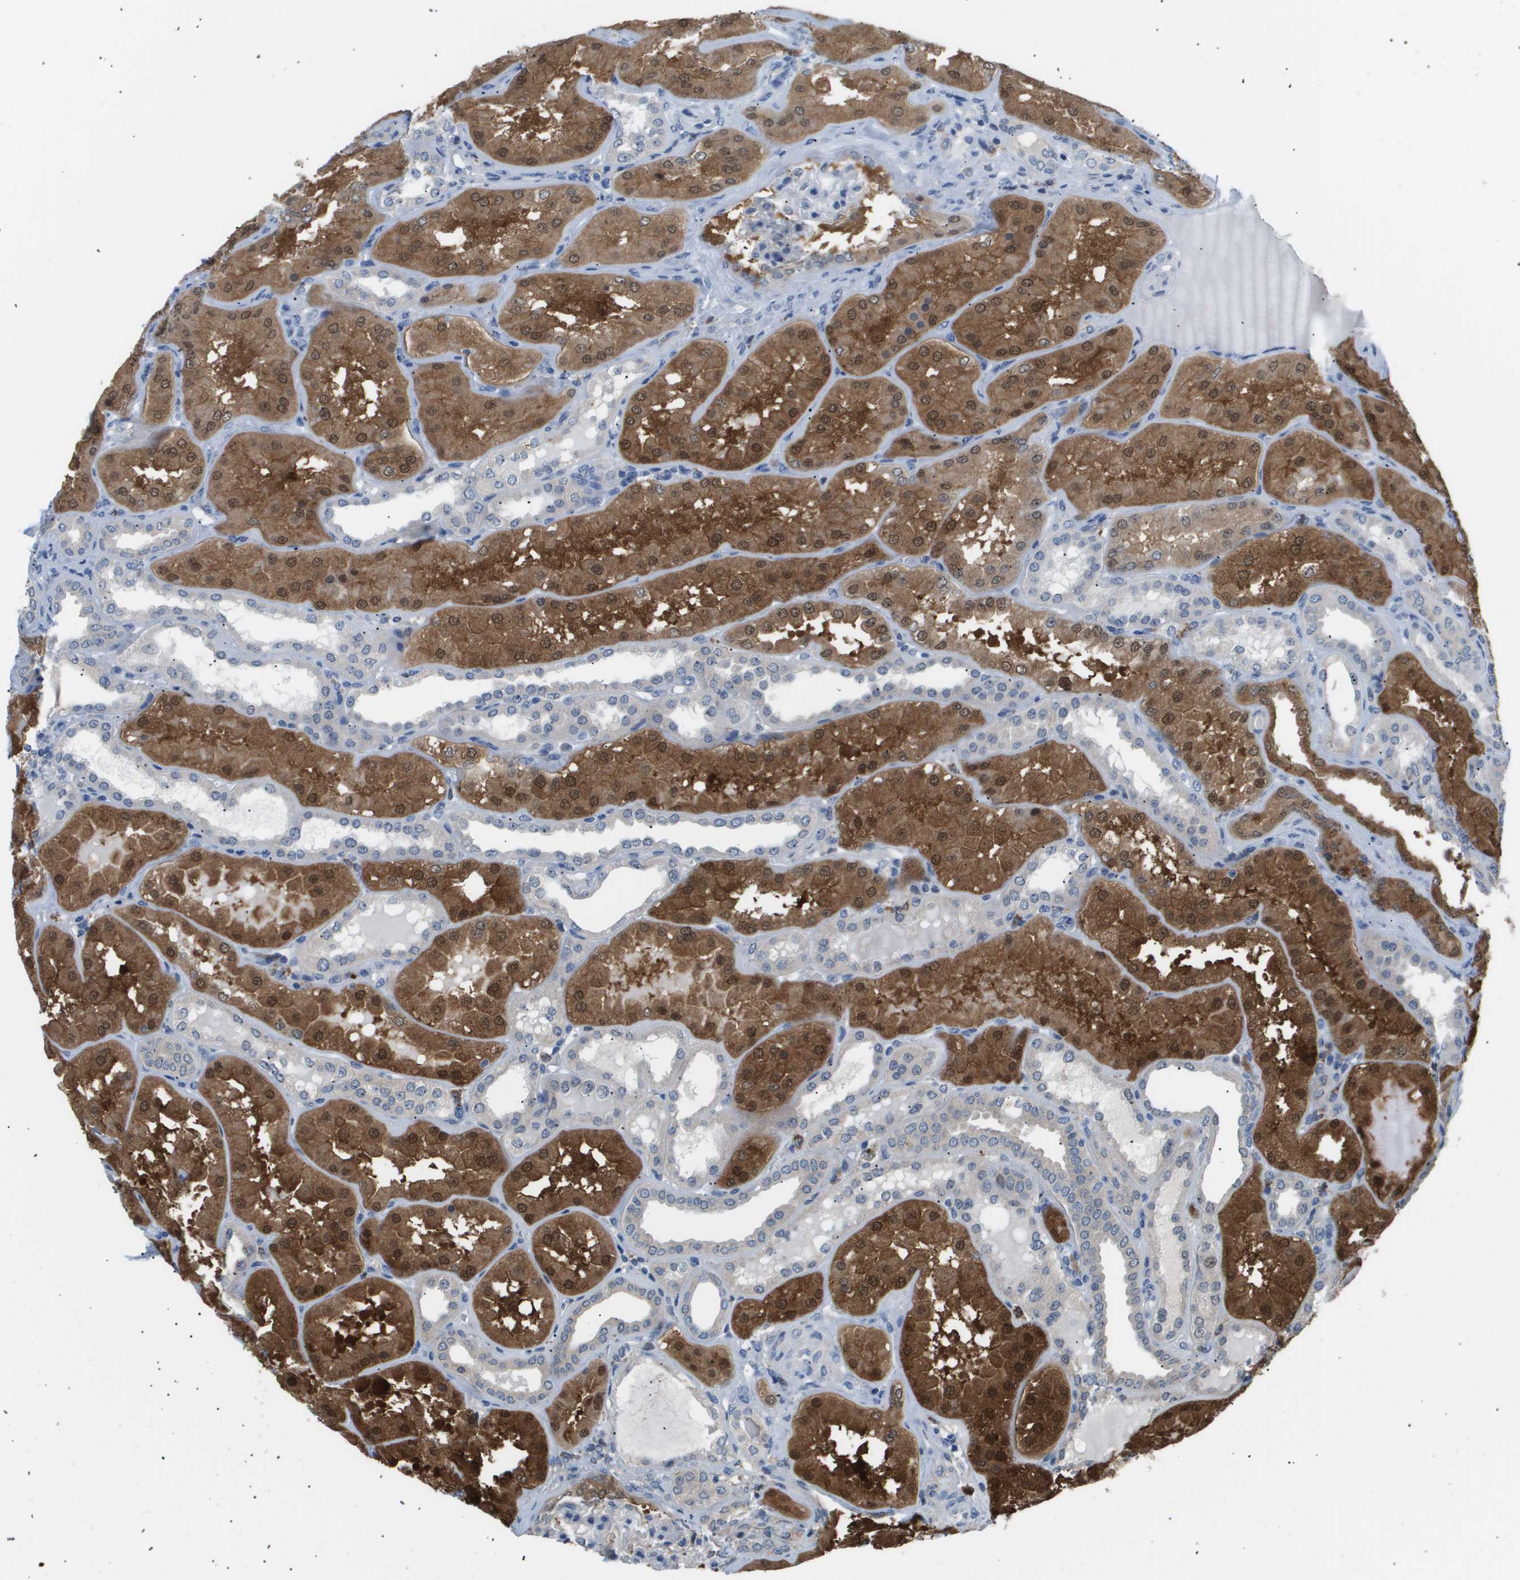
{"staining": {"intensity": "negative", "quantity": "none", "location": "none"}, "tissue": "kidney", "cell_type": "Cells in glomeruli", "image_type": "normal", "snomed": [{"axis": "morphology", "description": "Normal tissue, NOS"}, {"axis": "topography", "description": "Kidney"}], "caption": "Image shows no protein expression in cells in glomeruli of unremarkable kidney. (IHC, brightfield microscopy, high magnification).", "gene": "AKR1A1", "patient": {"sex": "female", "age": 56}}